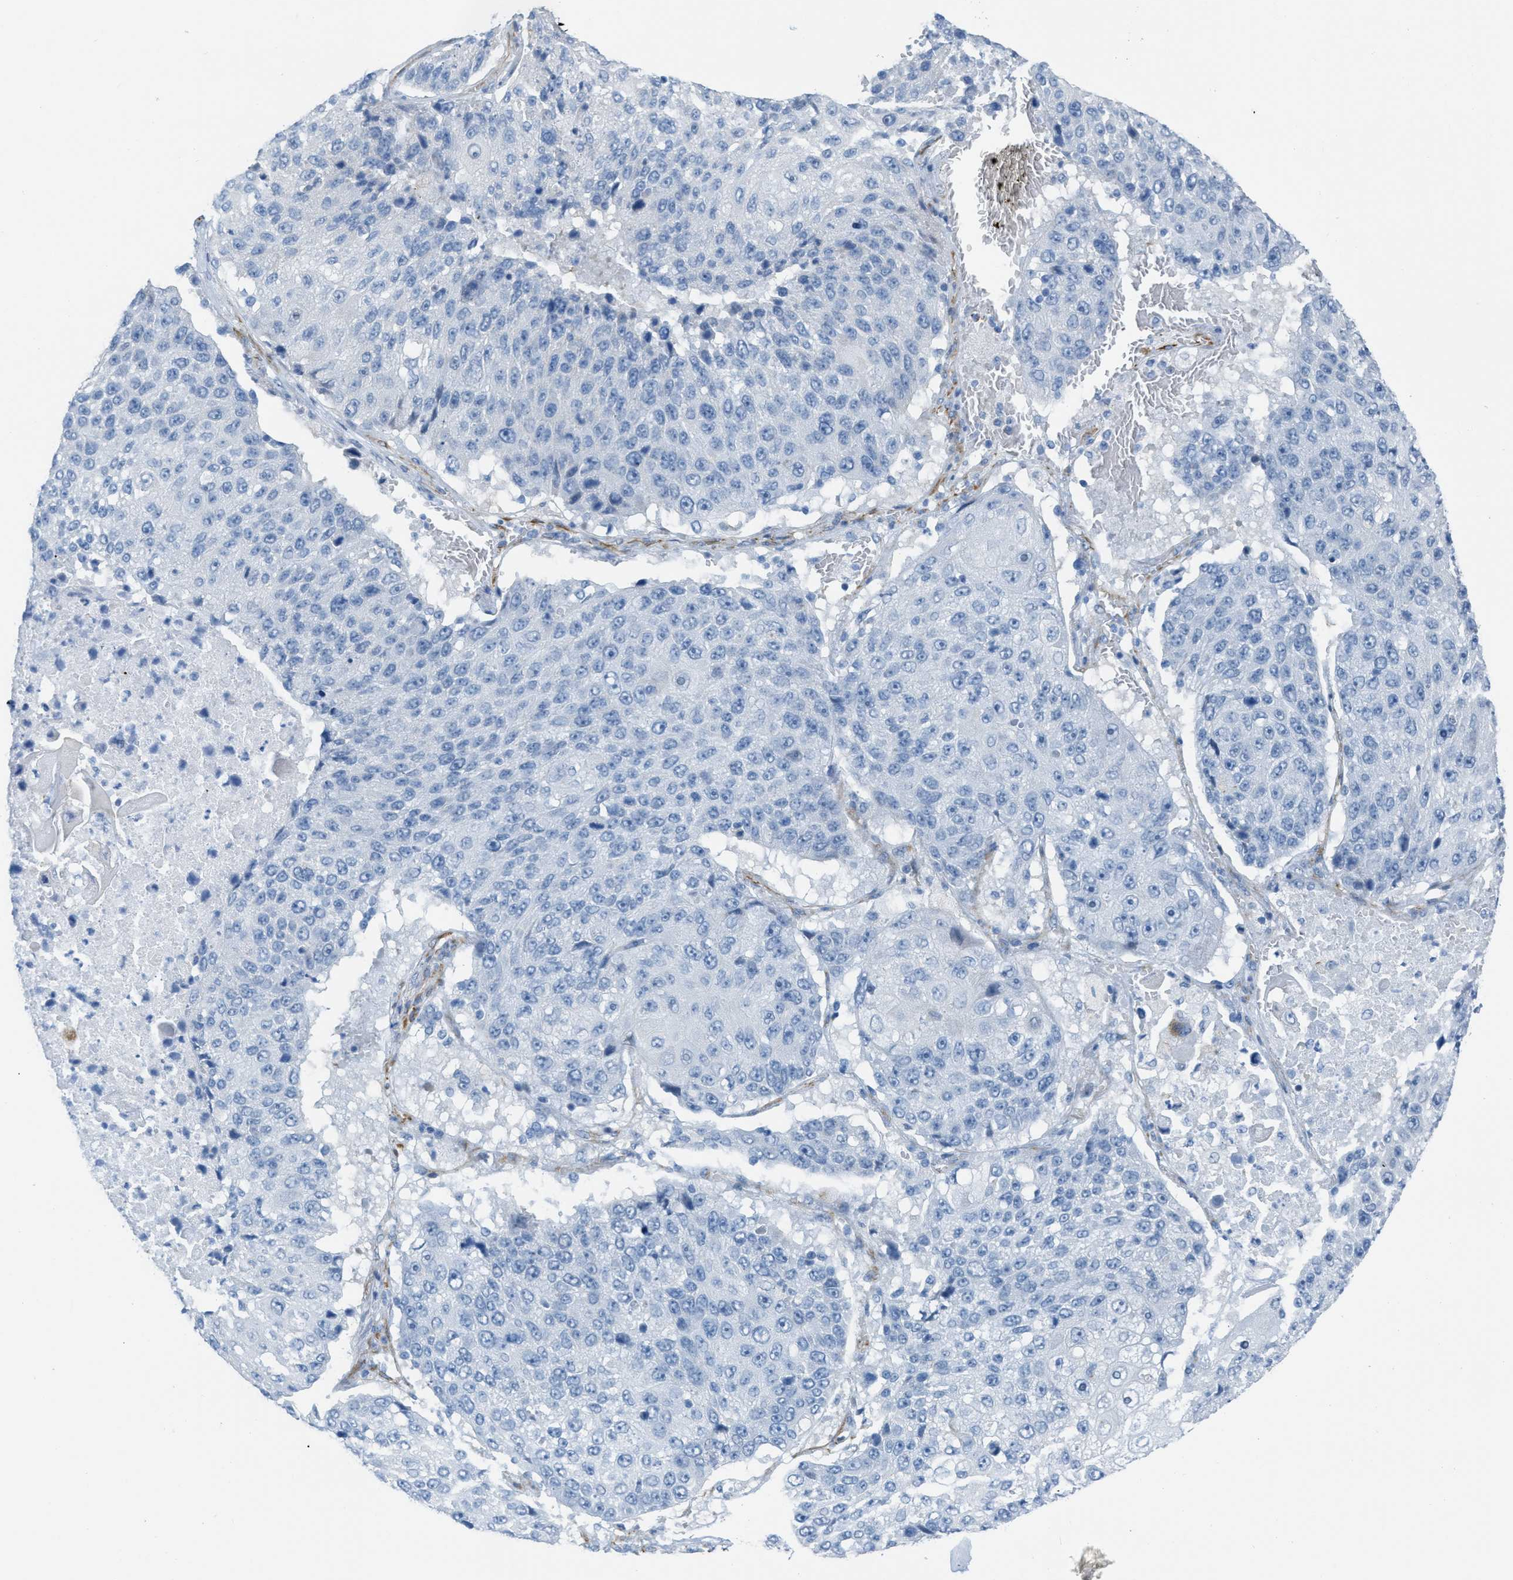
{"staining": {"intensity": "negative", "quantity": "none", "location": "none"}, "tissue": "lung cancer", "cell_type": "Tumor cells", "image_type": "cancer", "snomed": [{"axis": "morphology", "description": "Squamous cell carcinoma, NOS"}, {"axis": "topography", "description": "Lung"}], "caption": "DAB immunohistochemical staining of lung squamous cell carcinoma reveals no significant expression in tumor cells.", "gene": "SLC12A1", "patient": {"sex": "male", "age": 61}}